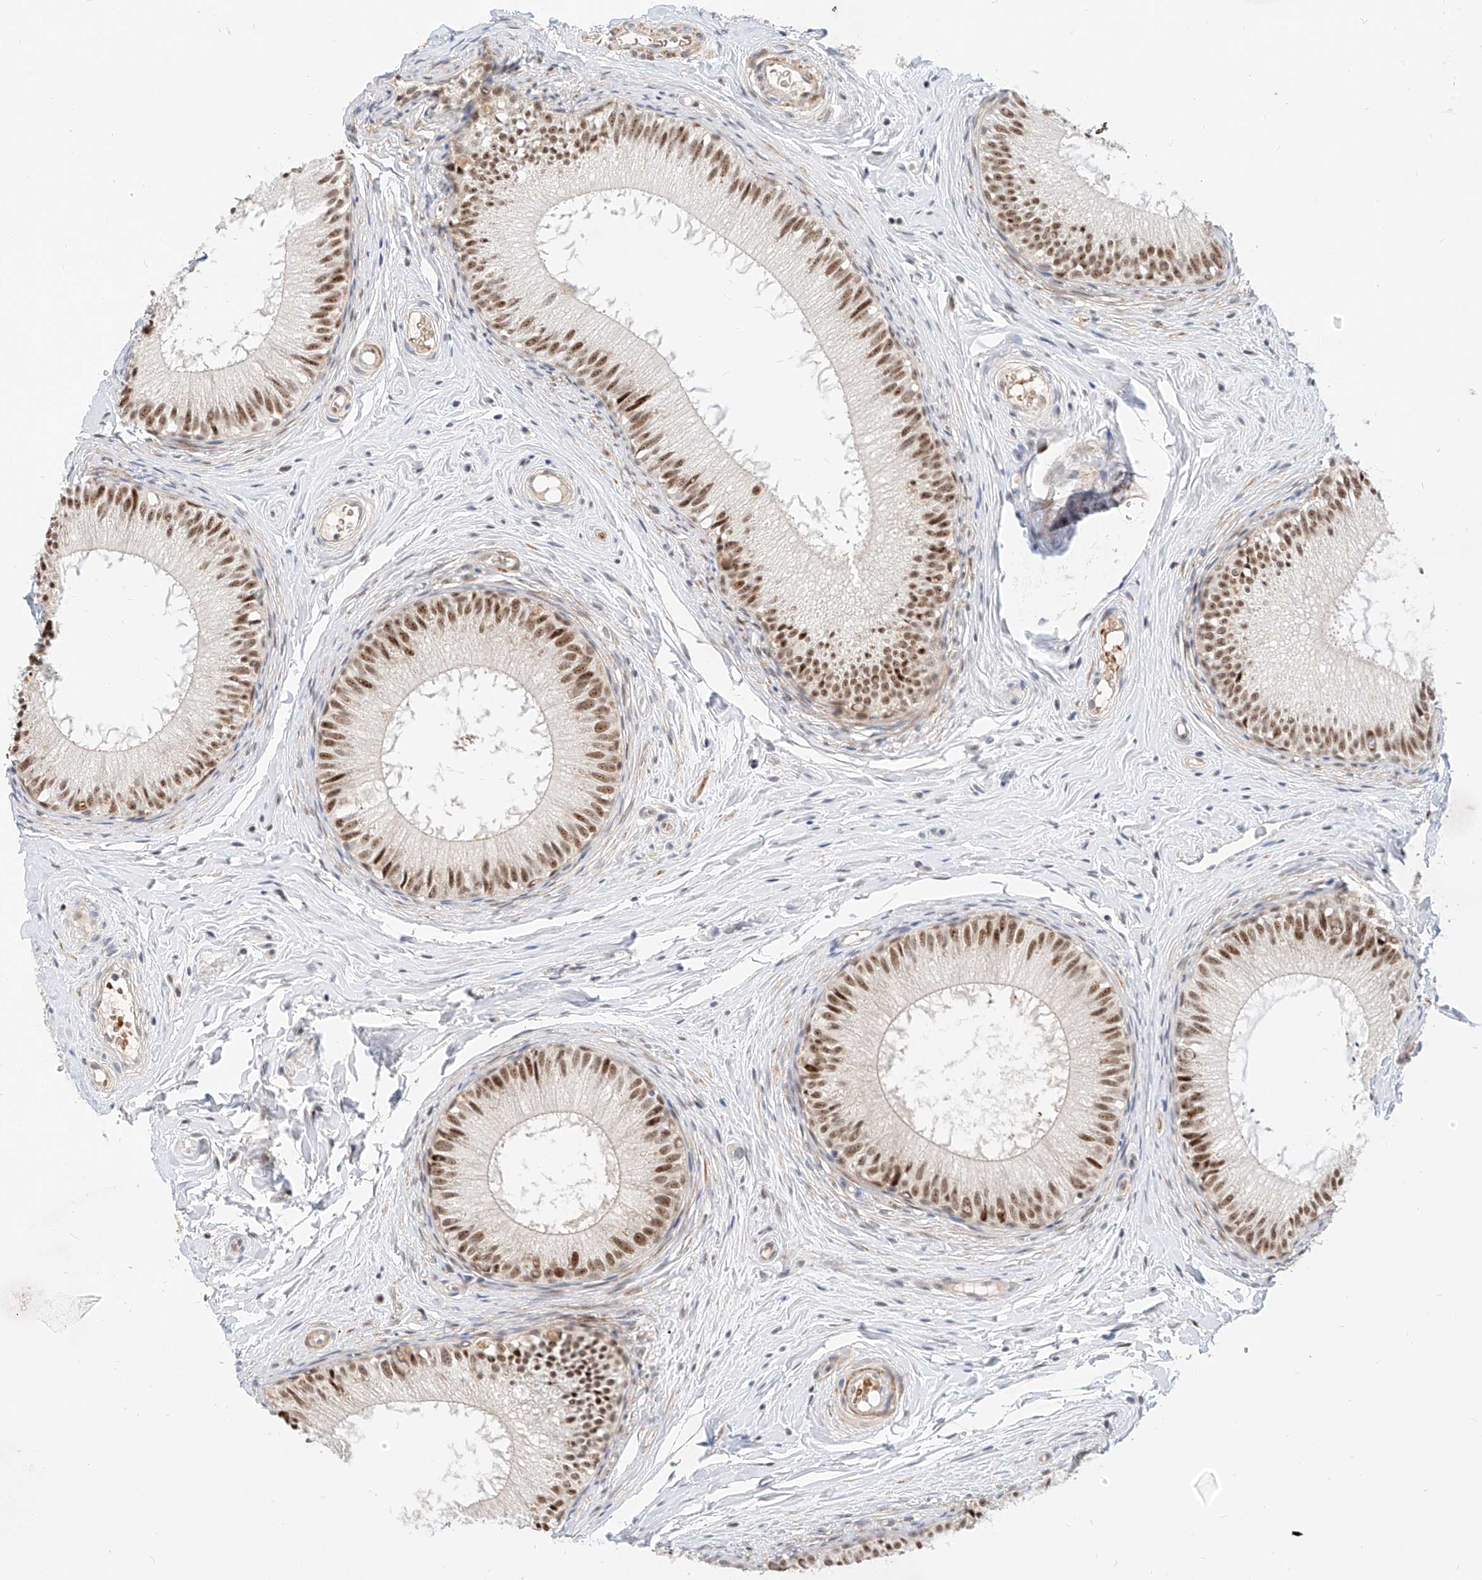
{"staining": {"intensity": "moderate", "quantity": ">75%", "location": "nuclear"}, "tissue": "epididymis", "cell_type": "Glandular cells", "image_type": "normal", "snomed": [{"axis": "morphology", "description": "Normal tissue, NOS"}, {"axis": "topography", "description": "Epididymis"}], "caption": "Moderate nuclear protein expression is seen in approximately >75% of glandular cells in epididymis. The staining was performed using DAB to visualize the protein expression in brown, while the nuclei were stained in blue with hematoxylin (Magnification: 20x).", "gene": "CBX8", "patient": {"sex": "male", "age": 34}}